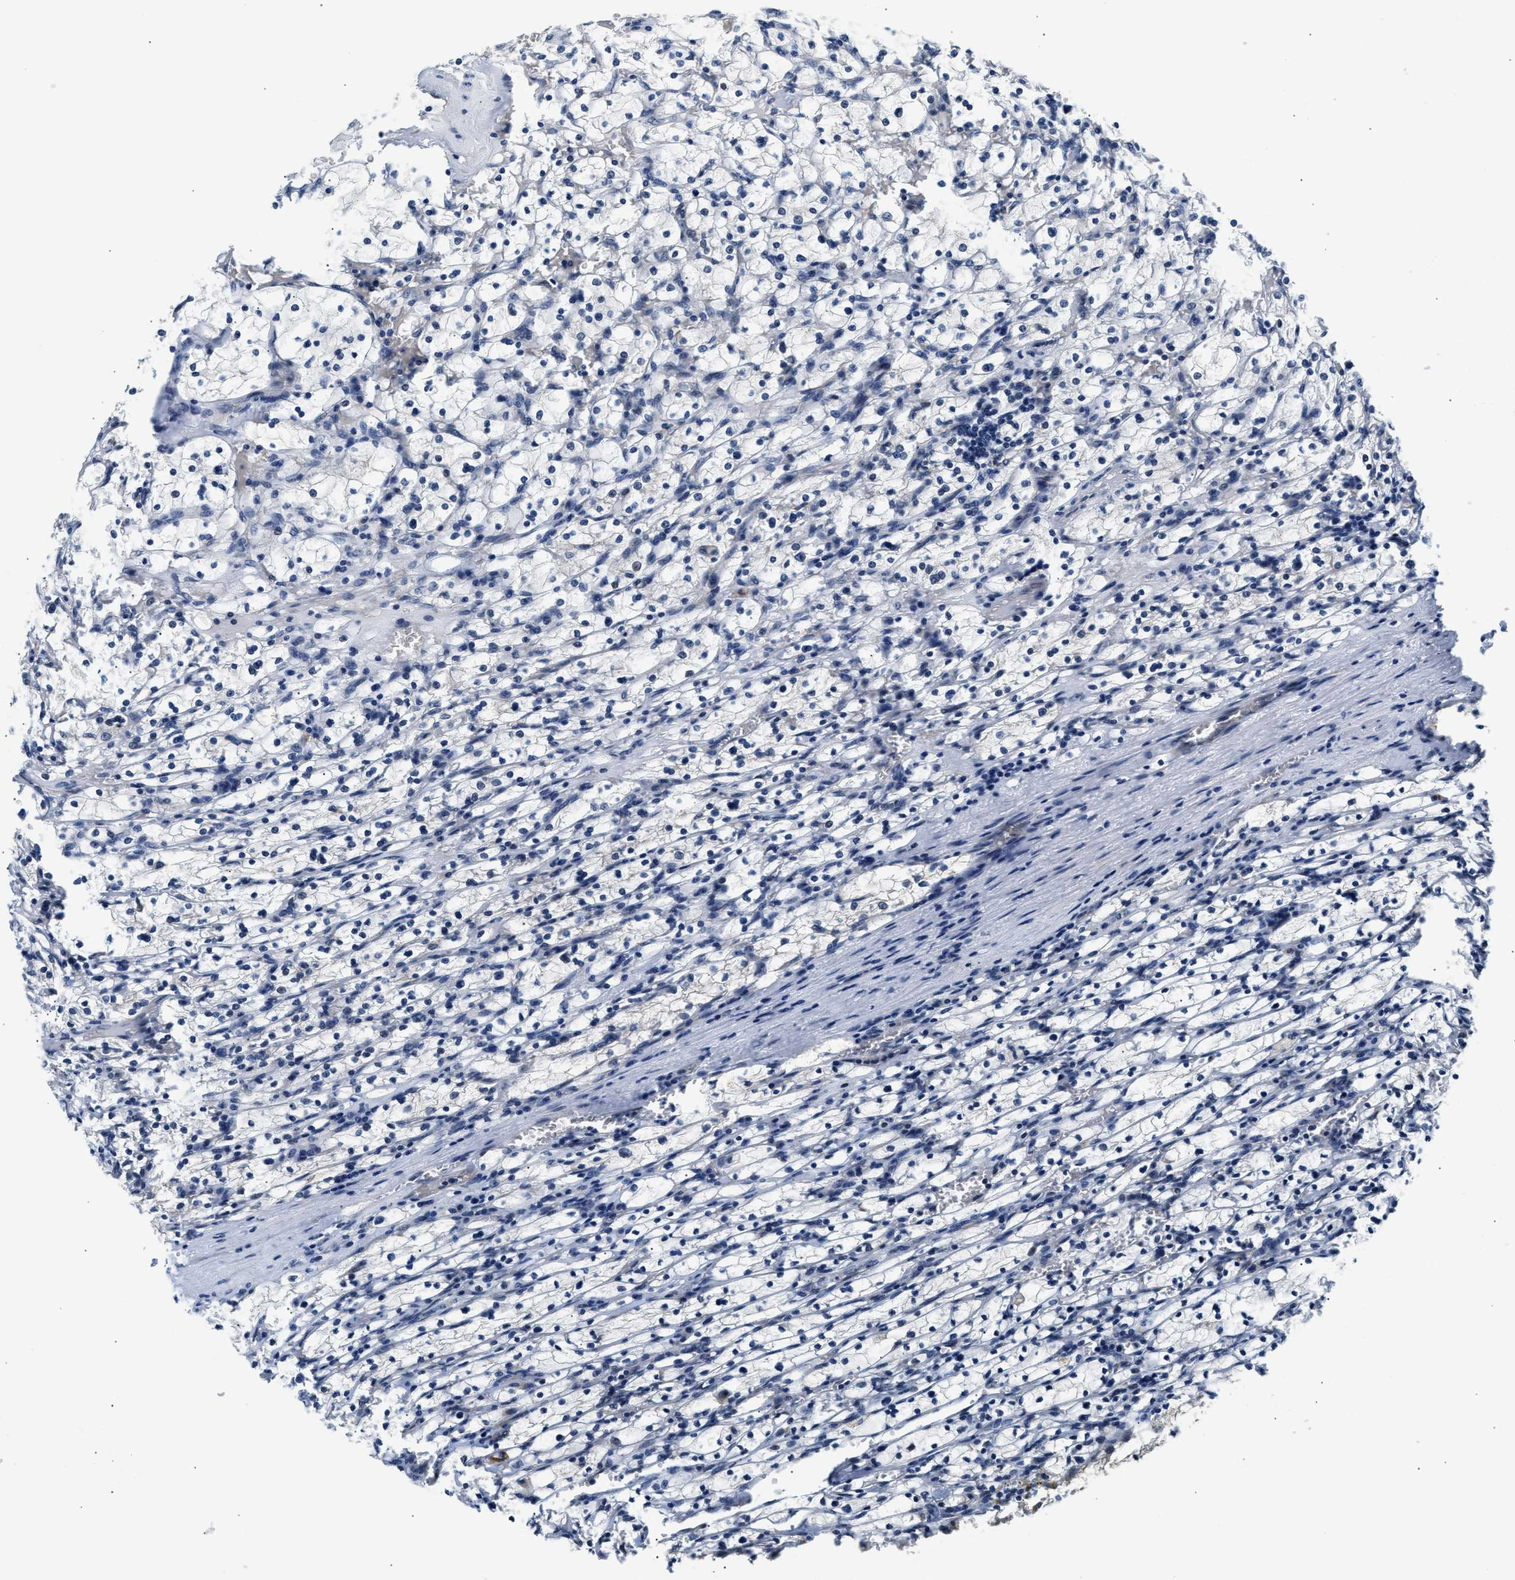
{"staining": {"intensity": "weak", "quantity": "<25%", "location": "nuclear"}, "tissue": "renal cancer", "cell_type": "Tumor cells", "image_type": "cancer", "snomed": [{"axis": "morphology", "description": "Adenocarcinoma, NOS"}, {"axis": "topography", "description": "Kidney"}], "caption": "Tumor cells are negative for brown protein staining in renal cancer.", "gene": "PPM1H", "patient": {"sex": "female", "age": 83}}